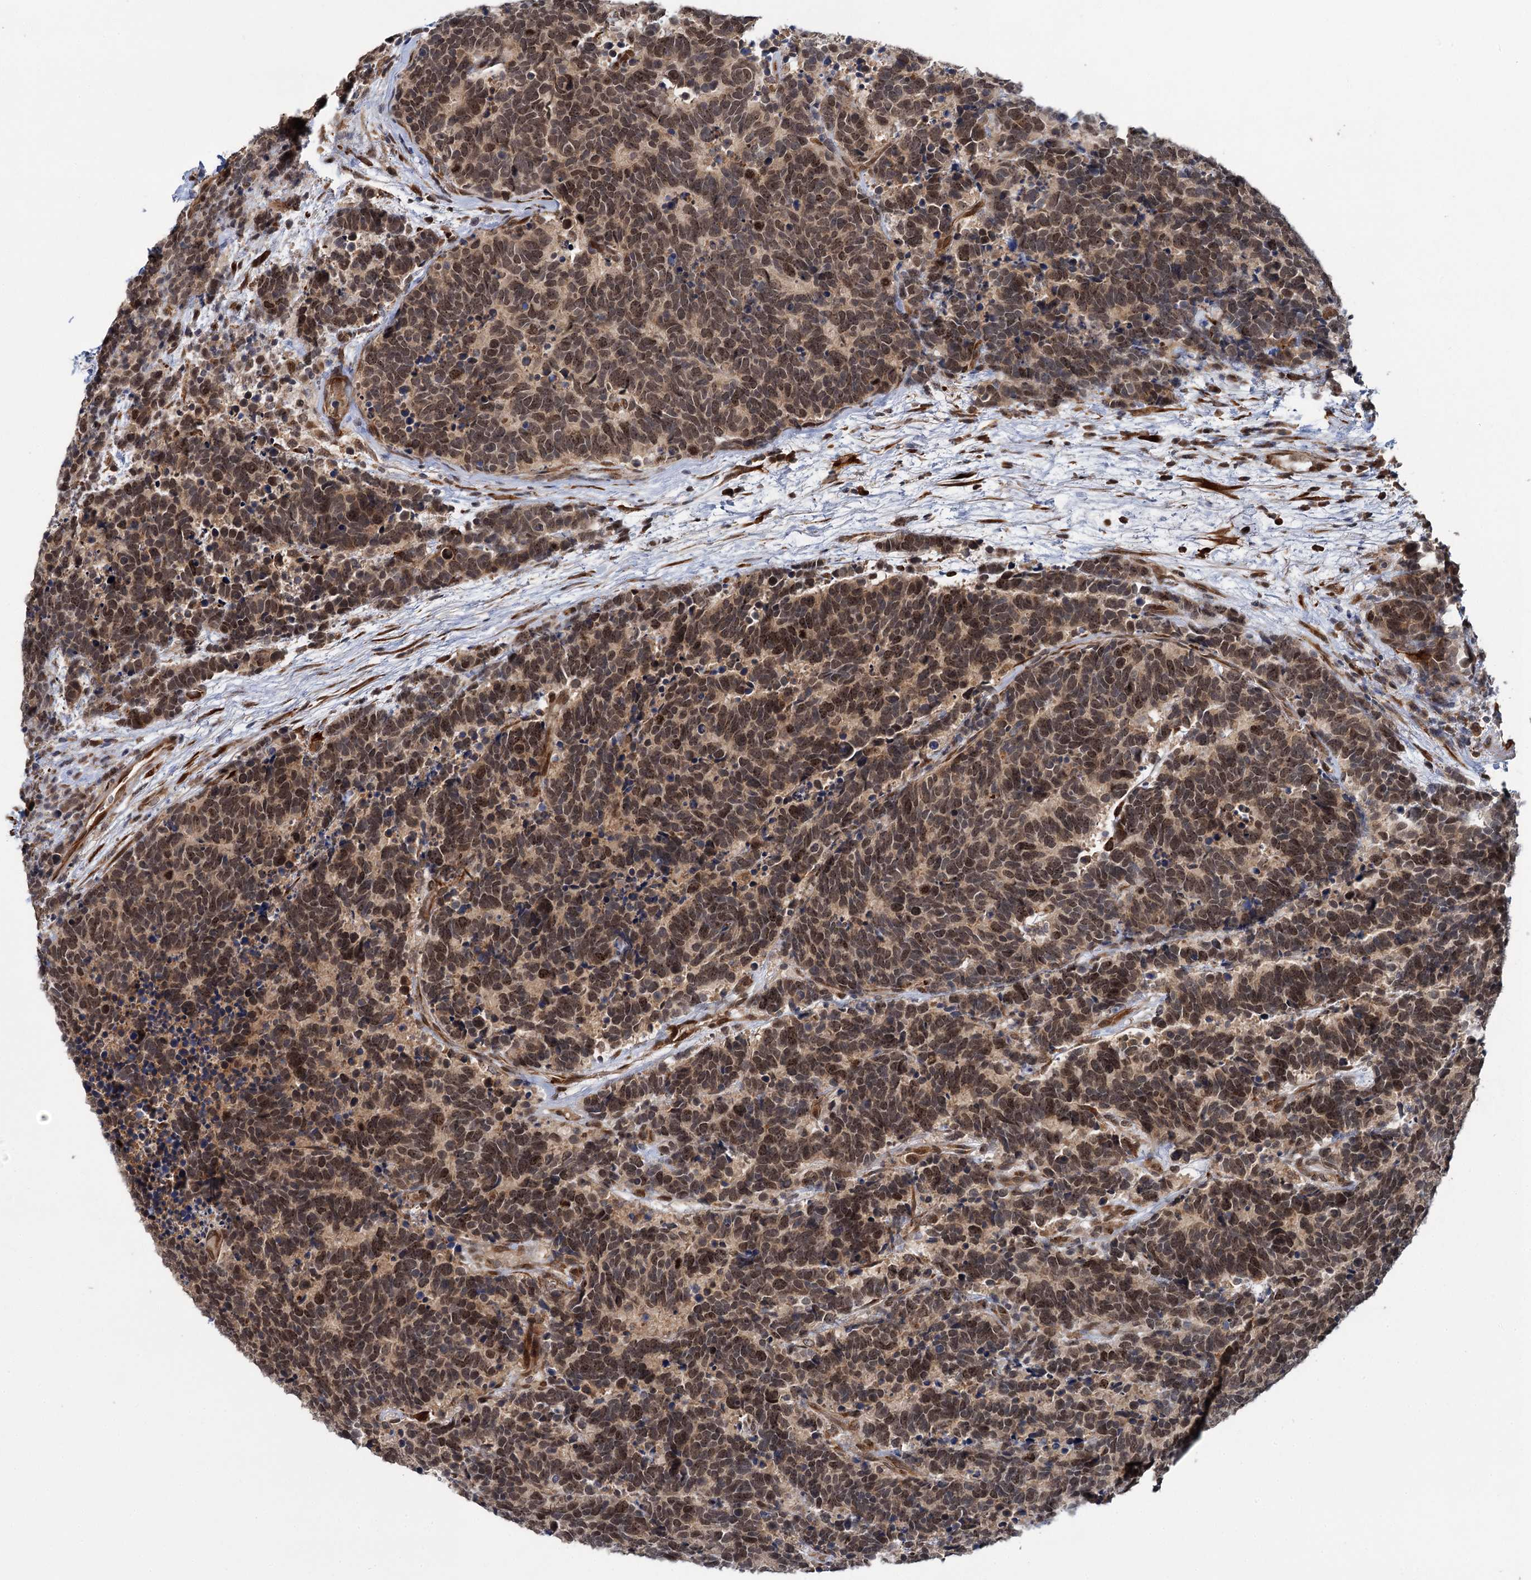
{"staining": {"intensity": "moderate", "quantity": ">75%", "location": "cytoplasmic/membranous,nuclear"}, "tissue": "carcinoid", "cell_type": "Tumor cells", "image_type": "cancer", "snomed": [{"axis": "morphology", "description": "Carcinoma, NOS"}, {"axis": "morphology", "description": "Carcinoid, malignant, NOS"}, {"axis": "topography", "description": "Urinary bladder"}], "caption": "The histopathology image displays immunohistochemical staining of carcinoid. There is moderate cytoplasmic/membranous and nuclear expression is identified in approximately >75% of tumor cells.", "gene": "APBA2", "patient": {"sex": "male", "age": 57}}